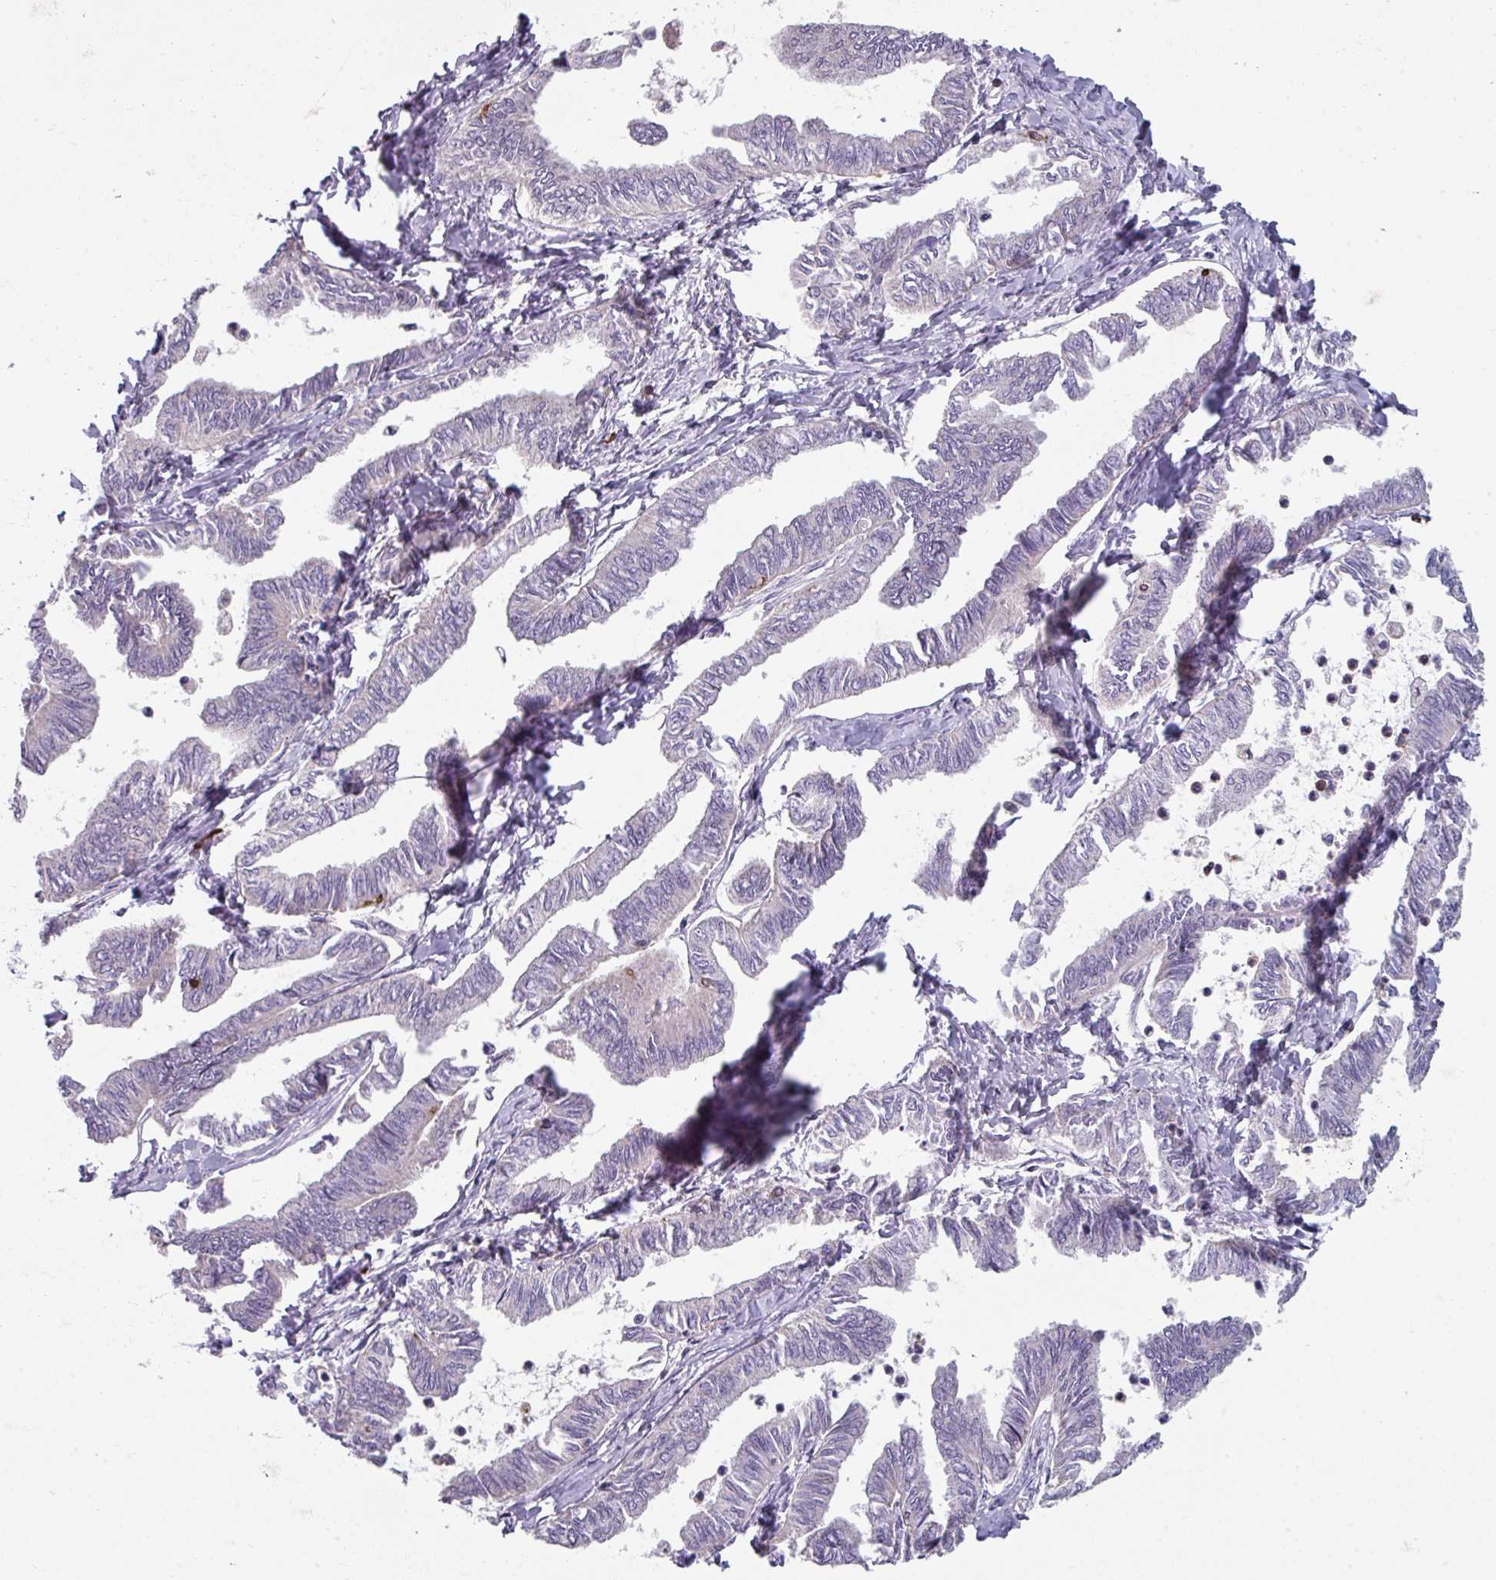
{"staining": {"intensity": "negative", "quantity": "none", "location": "none"}, "tissue": "ovarian cancer", "cell_type": "Tumor cells", "image_type": "cancer", "snomed": [{"axis": "morphology", "description": "Carcinoma, endometroid"}, {"axis": "topography", "description": "Ovary"}], "caption": "Immunohistochemical staining of human endometroid carcinoma (ovarian) demonstrates no significant expression in tumor cells.", "gene": "NEDD9", "patient": {"sex": "female", "age": 70}}